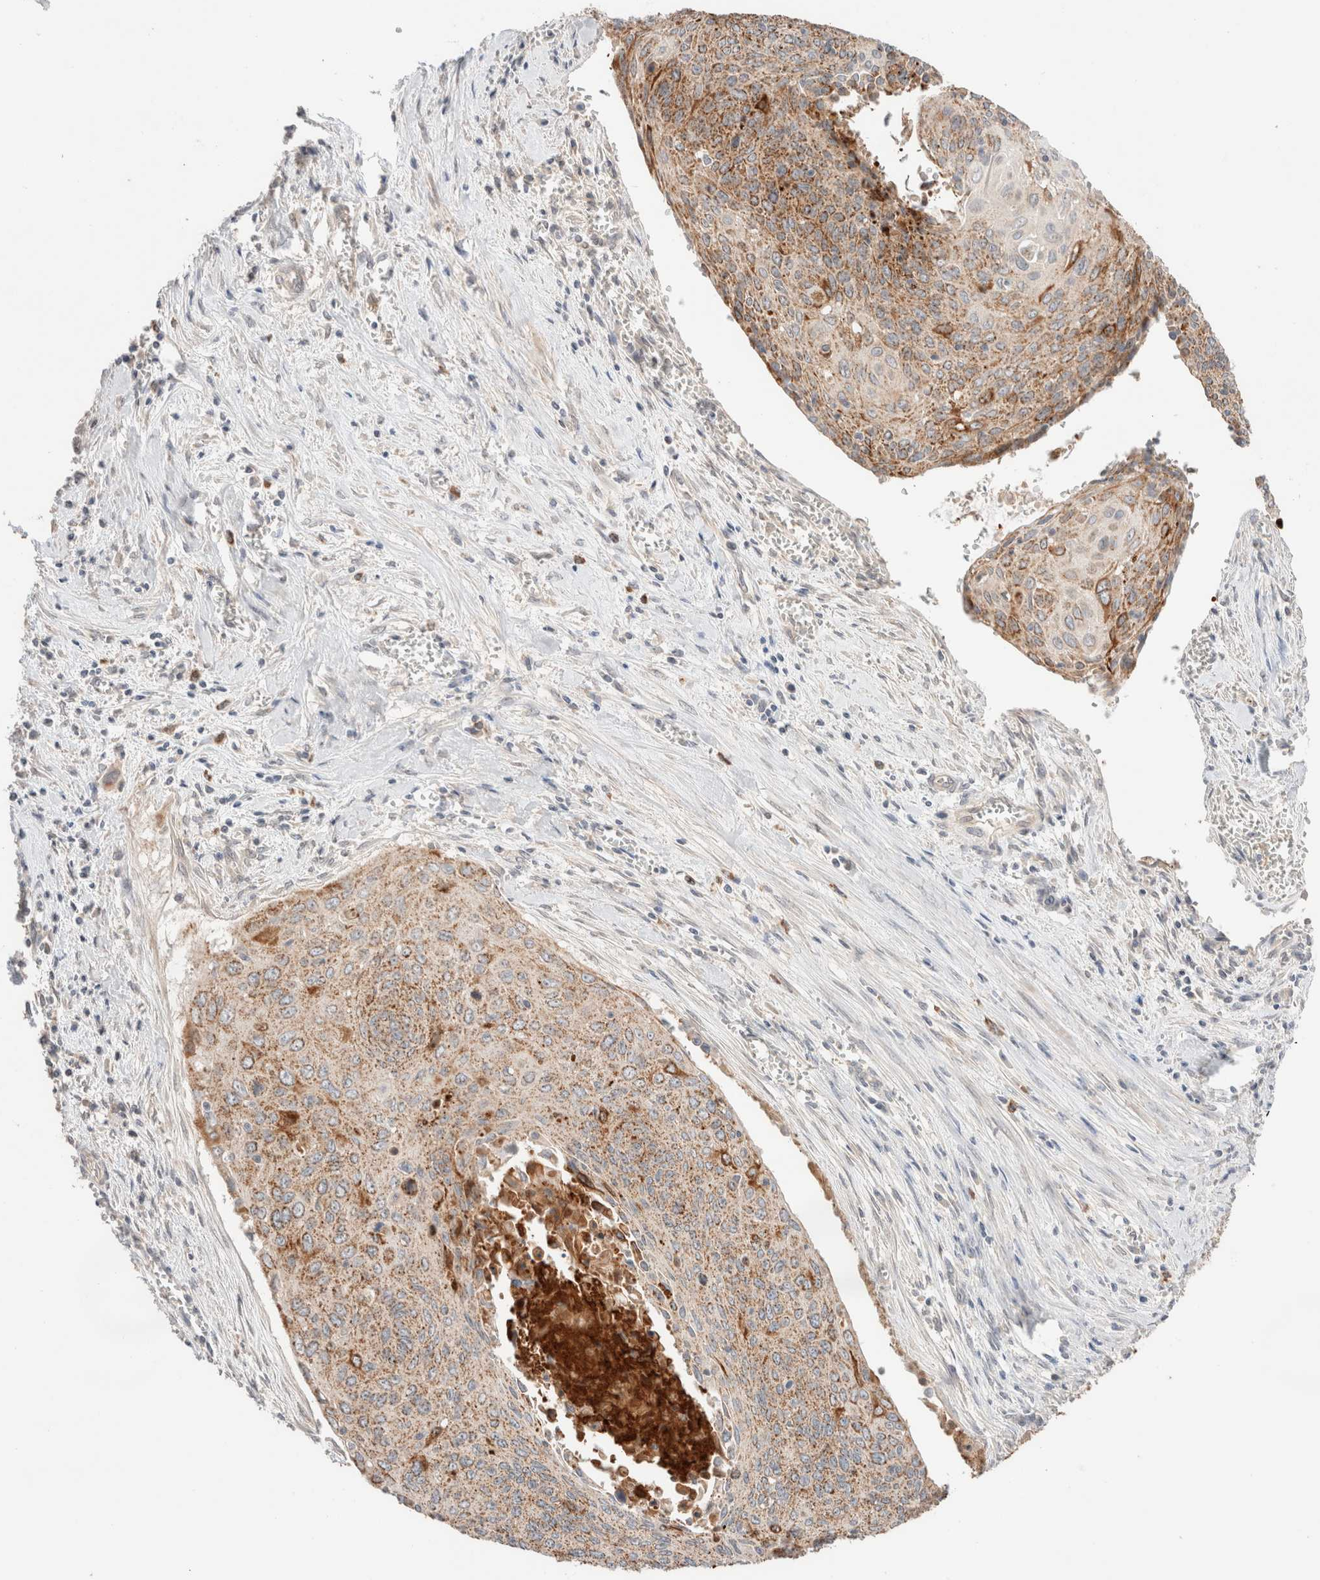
{"staining": {"intensity": "moderate", "quantity": ">75%", "location": "cytoplasmic/membranous"}, "tissue": "cervical cancer", "cell_type": "Tumor cells", "image_type": "cancer", "snomed": [{"axis": "morphology", "description": "Squamous cell carcinoma, NOS"}, {"axis": "topography", "description": "Cervix"}], "caption": "Approximately >75% of tumor cells in cervical cancer (squamous cell carcinoma) display moderate cytoplasmic/membranous protein expression as visualized by brown immunohistochemical staining.", "gene": "TRIM41", "patient": {"sex": "female", "age": 55}}